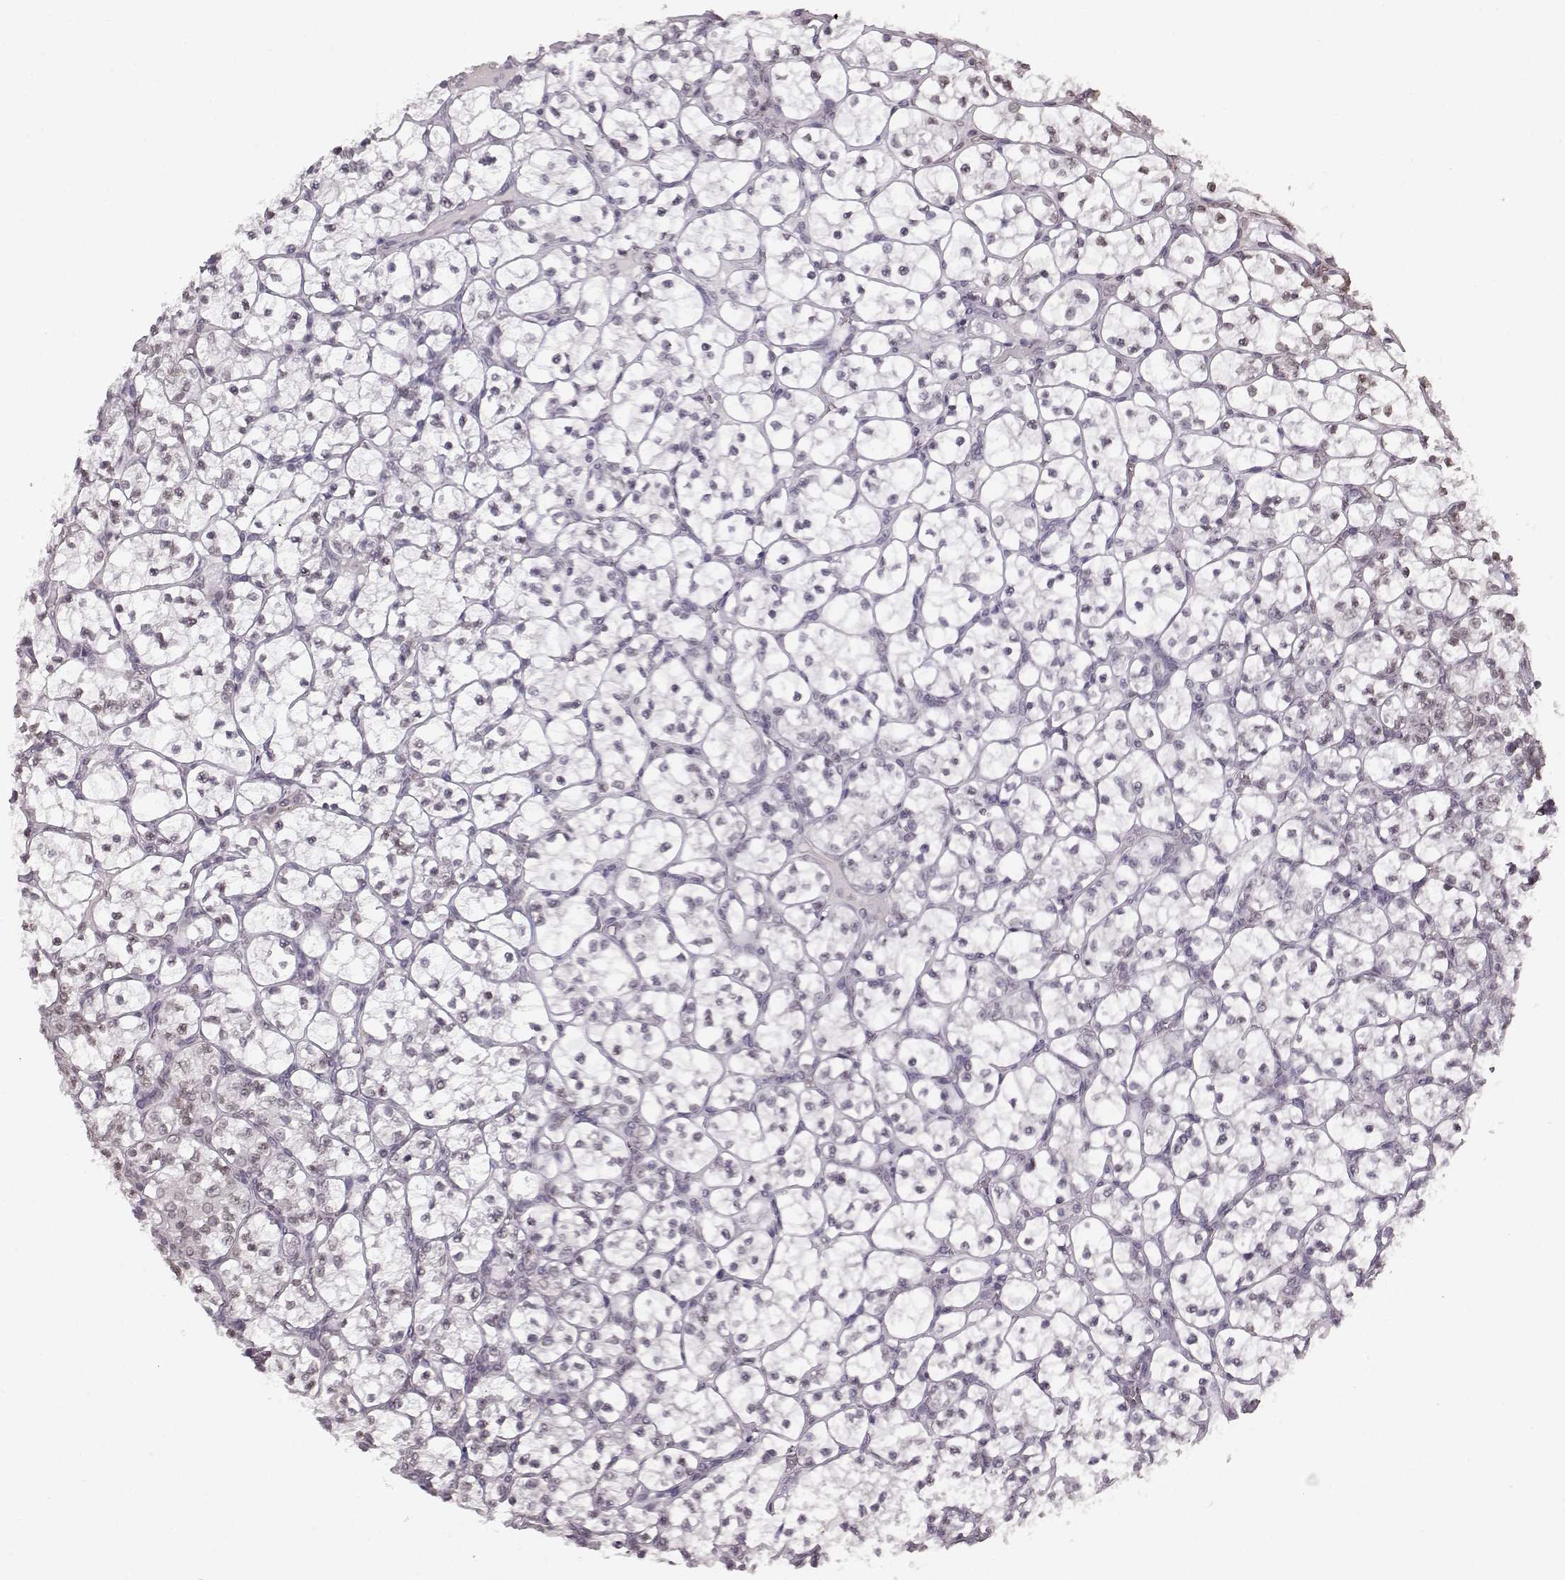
{"staining": {"intensity": "weak", "quantity": "25%-75%", "location": "cytoplasmic/membranous,nuclear"}, "tissue": "renal cancer", "cell_type": "Tumor cells", "image_type": "cancer", "snomed": [{"axis": "morphology", "description": "Adenocarcinoma, NOS"}, {"axis": "topography", "description": "Kidney"}], "caption": "A brown stain labels weak cytoplasmic/membranous and nuclear positivity of a protein in renal cancer tumor cells.", "gene": "DCAF12", "patient": {"sex": "female", "age": 89}}